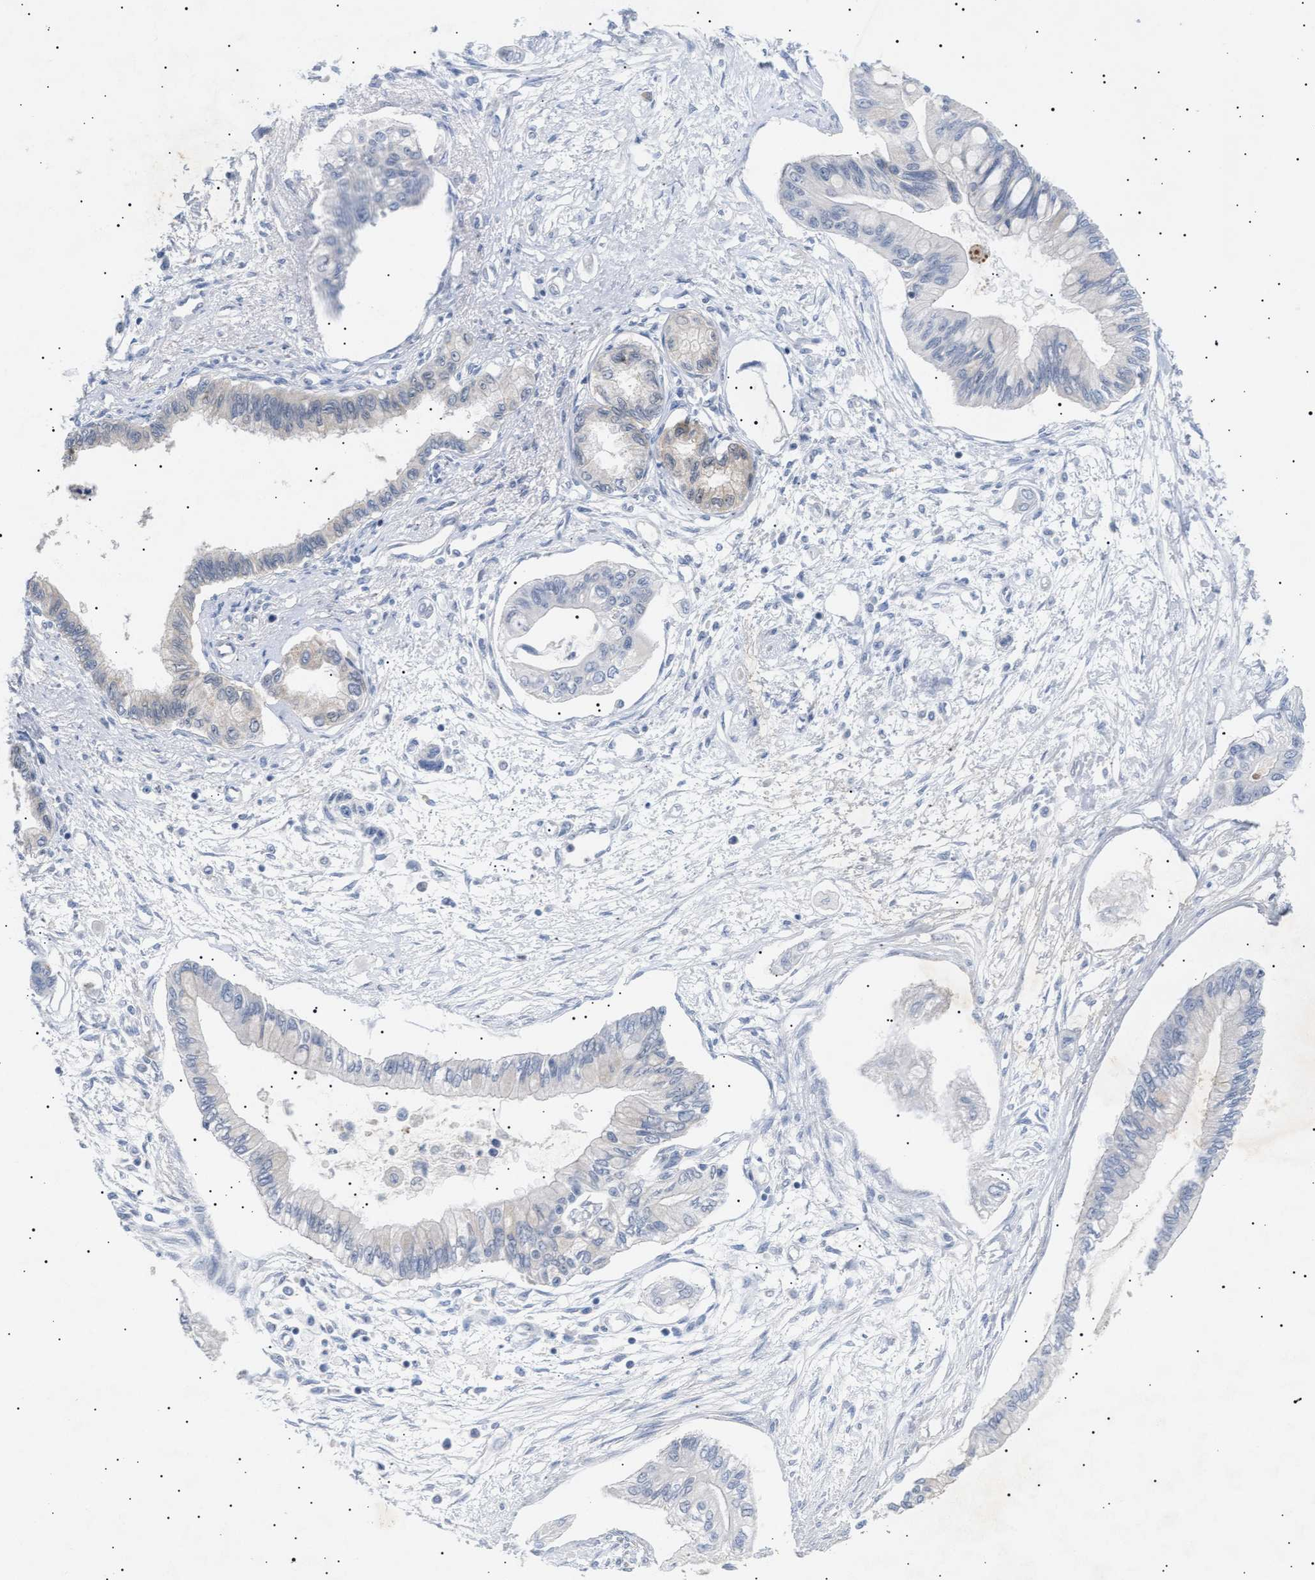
{"staining": {"intensity": "negative", "quantity": "none", "location": "none"}, "tissue": "pancreatic cancer", "cell_type": "Tumor cells", "image_type": "cancer", "snomed": [{"axis": "morphology", "description": "Adenocarcinoma, NOS"}, {"axis": "topography", "description": "Pancreas"}], "caption": "IHC histopathology image of neoplastic tissue: pancreatic adenocarcinoma stained with DAB (3,3'-diaminobenzidine) demonstrates no significant protein expression in tumor cells.", "gene": "SIRT5", "patient": {"sex": "female", "age": 77}}